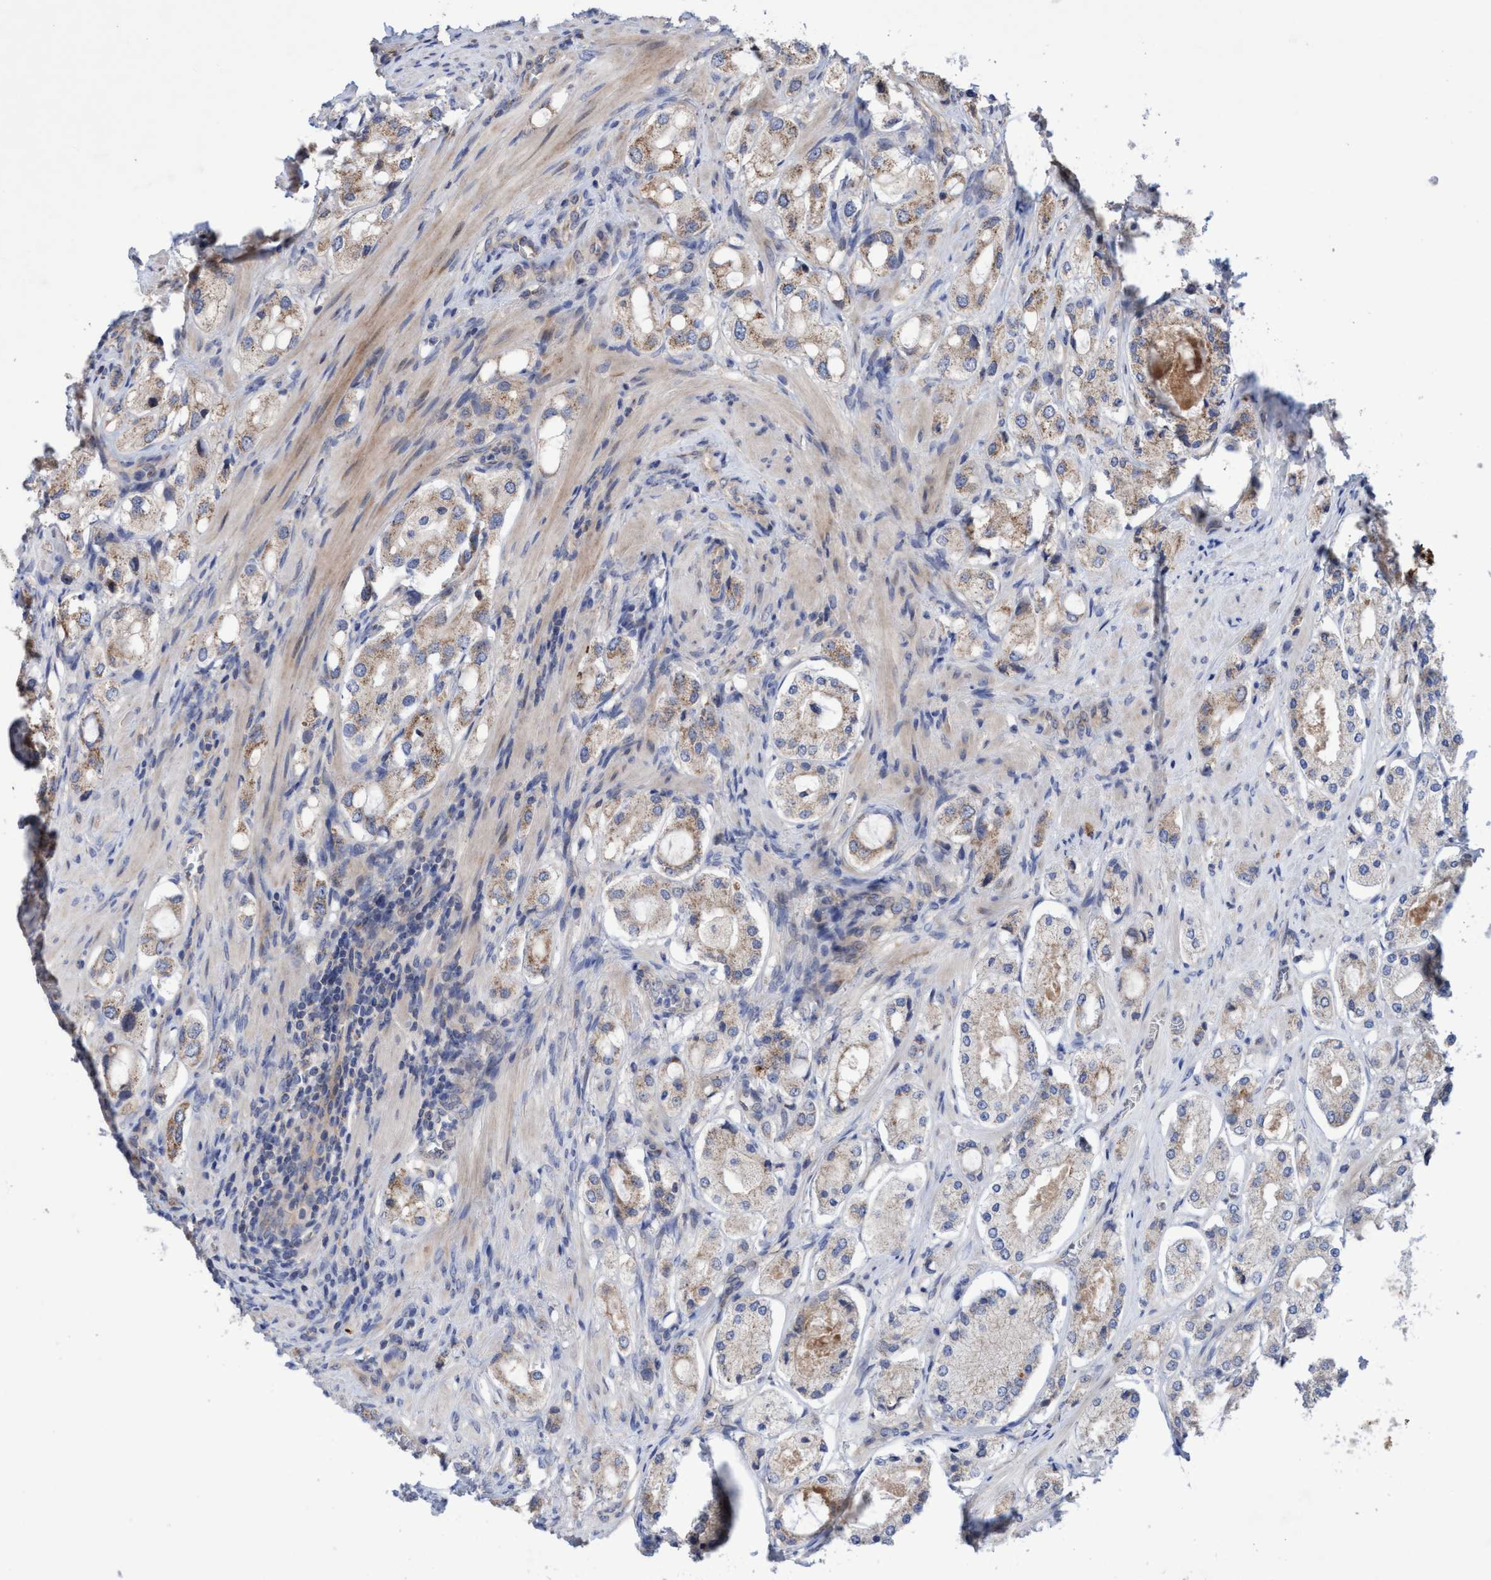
{"staining": {"intensity": "moderate", "quantity": ">75%", "location": "cytoplasmic/membranous"}, "tissue": "prostate cancer", "cell_type": "Tumor cells", "image_type": "cancer", "snomed": [{"axis": "morphology", "description": "Adenocarcinoma, High grade"}, {"axis": "topography", "description": "Prostate"}], "caption": "Moderate cytoplasmic/membranous protein staining is appreciated in approximately >75% of tumor cells in high-grade adenocarcinoma (prostate). Nuclei are stained in blue.", "gene": "P2RY14", "patient": {"sex": "male", "age": 65}}